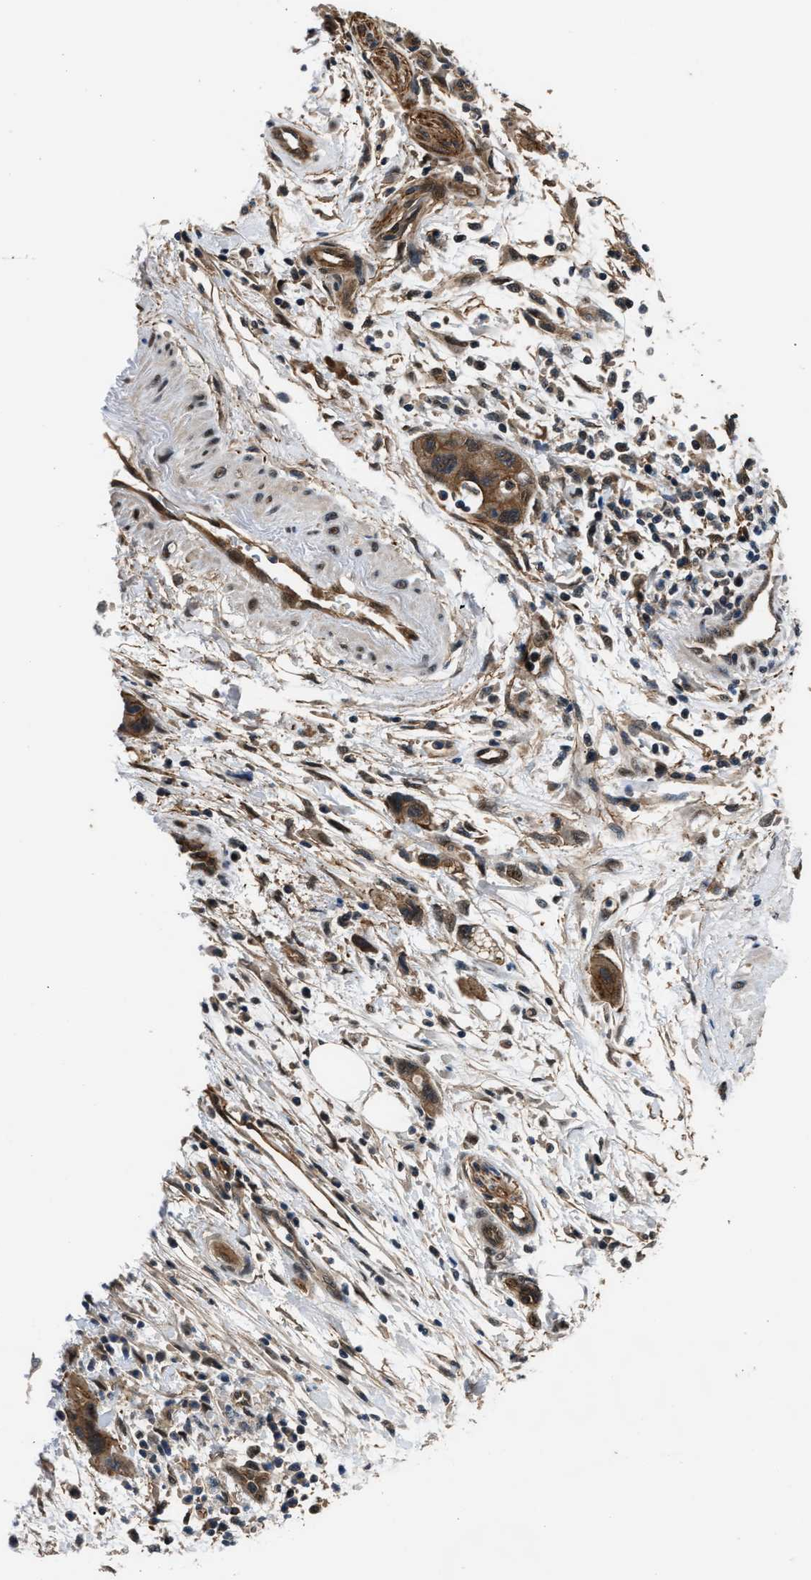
{"staining": {"intensity": "moderate", "quantity": ">75%", "location": "cytoplasmic/membranous"}, "tissue": "pancreatic cancer", "cell_type": "Tumor cells", "image_type": "cancer", "snomed": [{"axis": "morphology", "description": "Normal tissue, NOS"}, {"axis": "morphology", "description": "Adenocarcinoma, NOS"}, {"axis": "topography", "description": "Pancreas"}], "caption": "Brown immunohistochemical staining in pancreatic adenocarcinoma shows moderate cytoplasmic/membranous staining in about >75% of tumor cells.", "gene": "COPS2", "patient": {"sex": "female", "age": 71}}